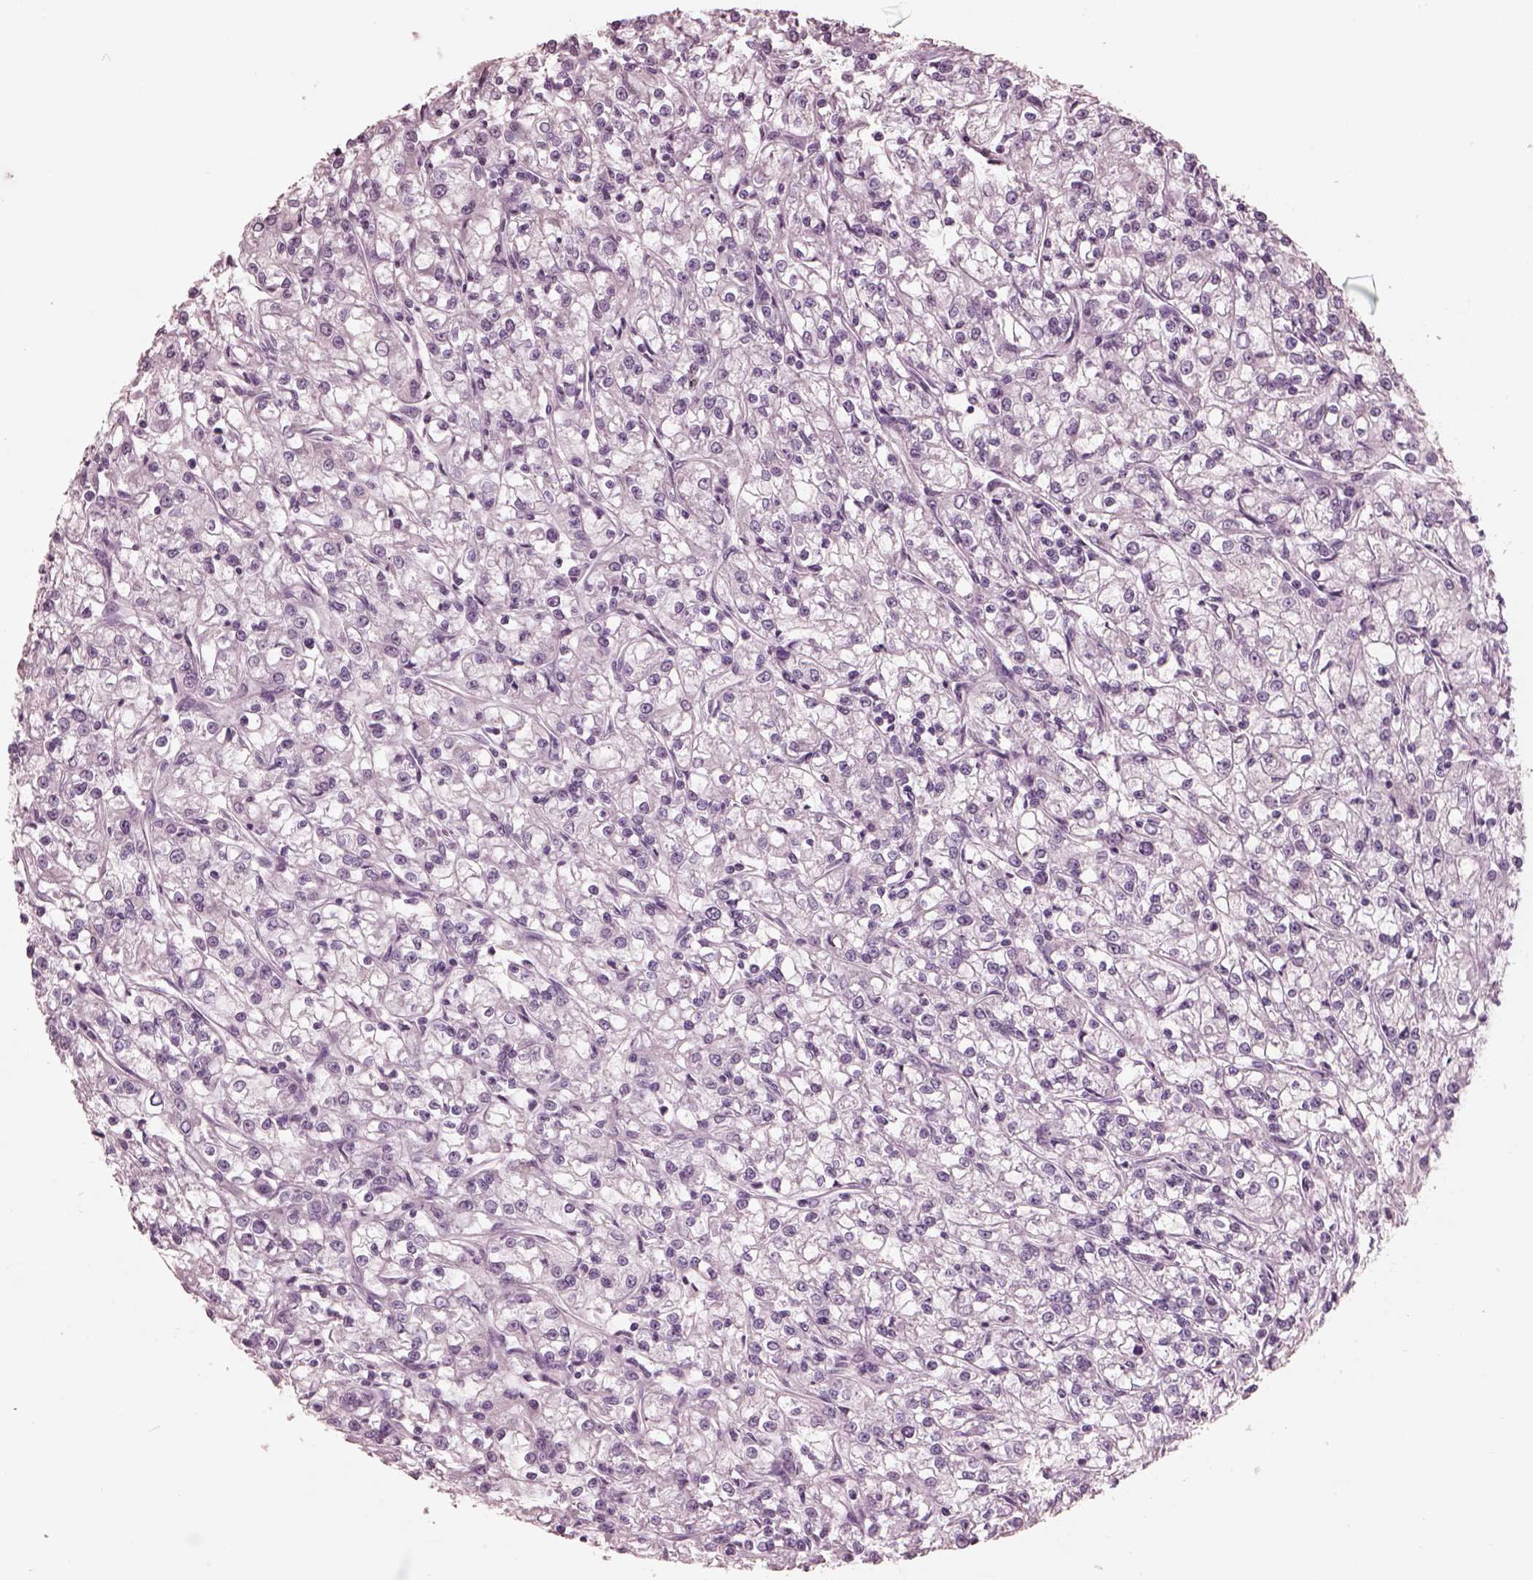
{"staining": {"intensity": "negative", "quantity": "none", "location": "none"}, "tissue": "renal cancer", "cell_type": "Tumor cells", "image_type": "cancer", "snomed": [{"axis": "morphology", "description": "Adenocarcinoma, NOS"}, {"axis": "topography", "description": "Kidney"}], "caption": "Immunohistochemistry image of human renal adenocarcinoma stained for a protein (brown), which shows no staining in tumor cells.", "gene": "GARIN4", "patient": {"sex": "female", "age": 59}}